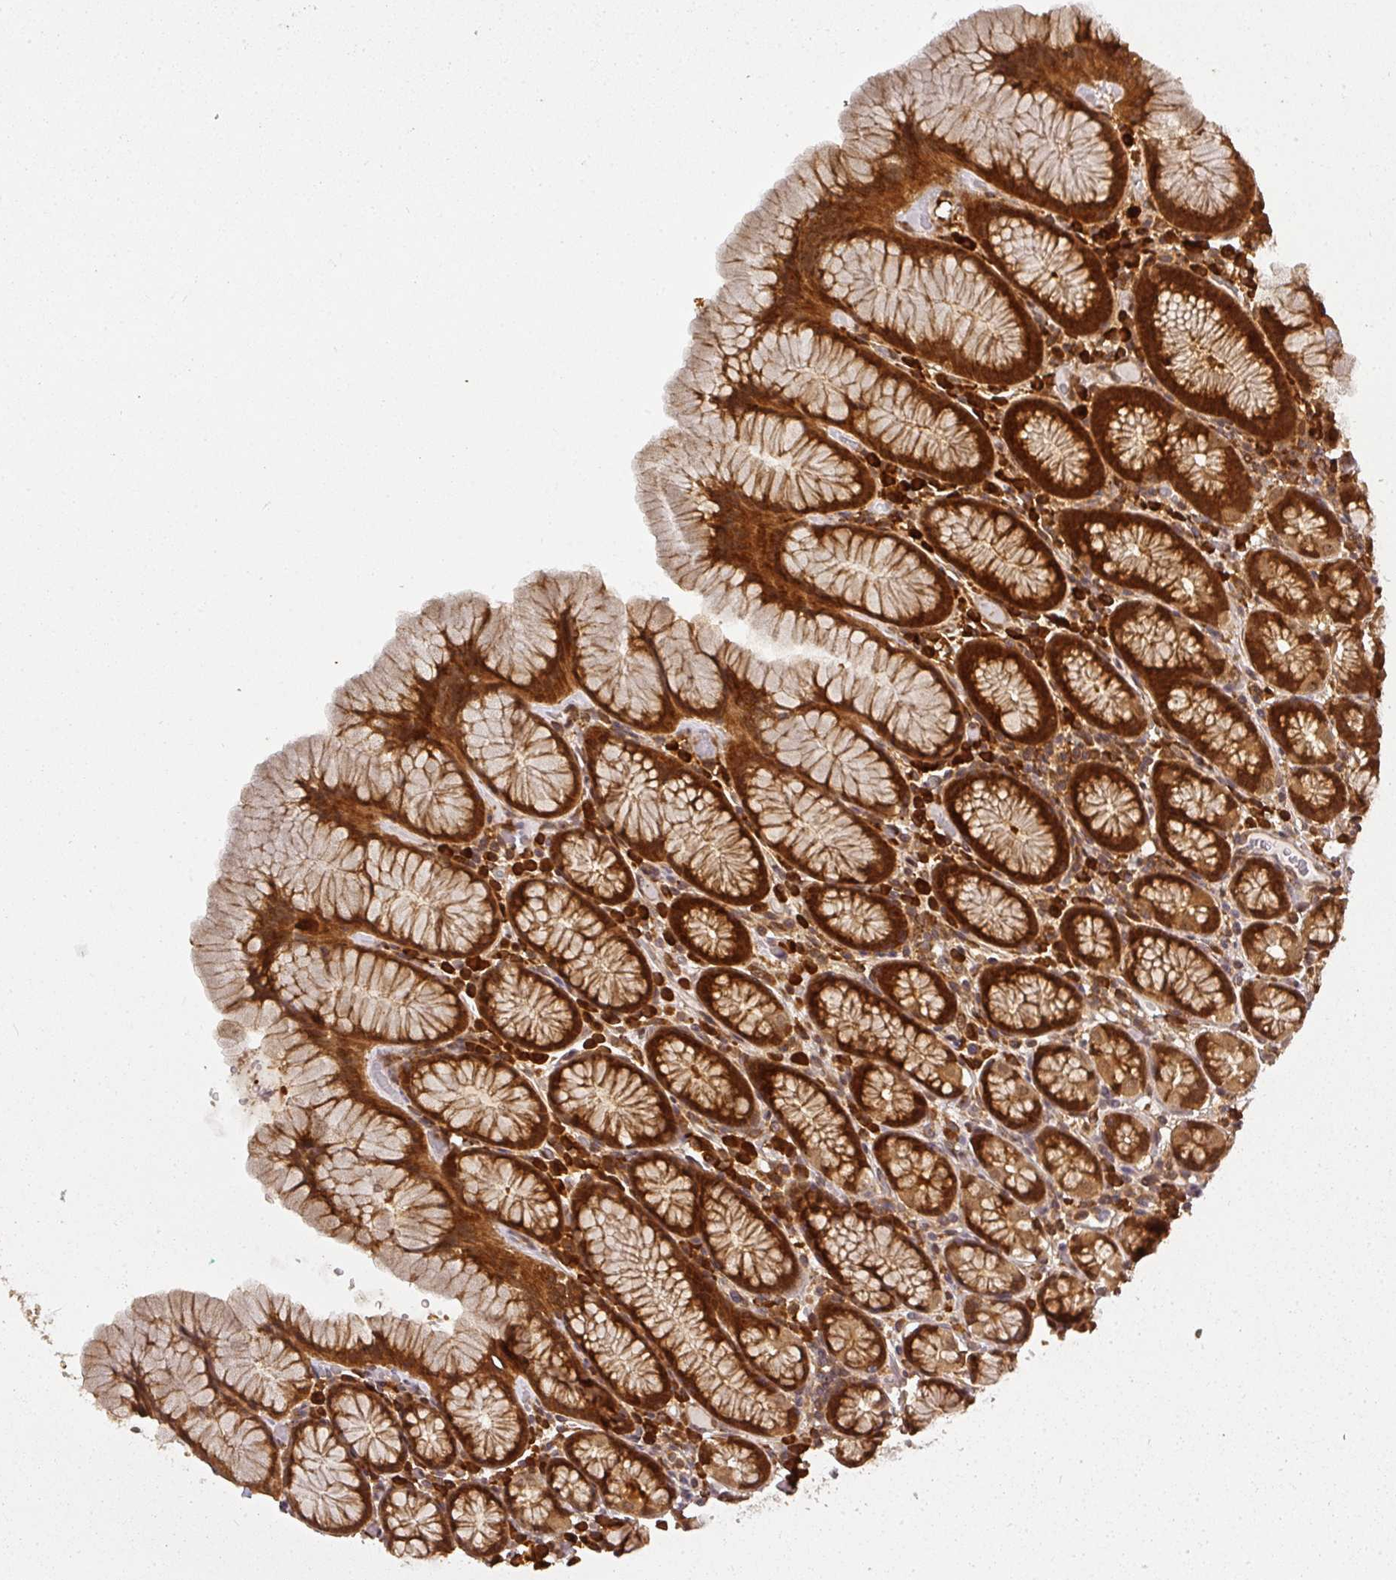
{"staining": {"intensity": "strong", "quantity": ">75%", "location": "cytoplasmic/membranous"}, "tissue": "stomach", "cell_type": "Glandular cells", "image_type": "normal", "snomed": [{"axis": "morphology", "description": "Normal tissue, NOS"}, {"axis": "topography", "description": "Stomach, upper"}, {"axis": "topography", "description": "Stomach"}], "caption": "Protein analysis of benign stomach exhibits strong cytoplasmic/membranous expression in approximately >75% of glandular cells. (Brightfield microscopy of DAB IHC at high magnification).", "gene": "PPP6R3", "patient": {"sex": "male", "age": 62}}